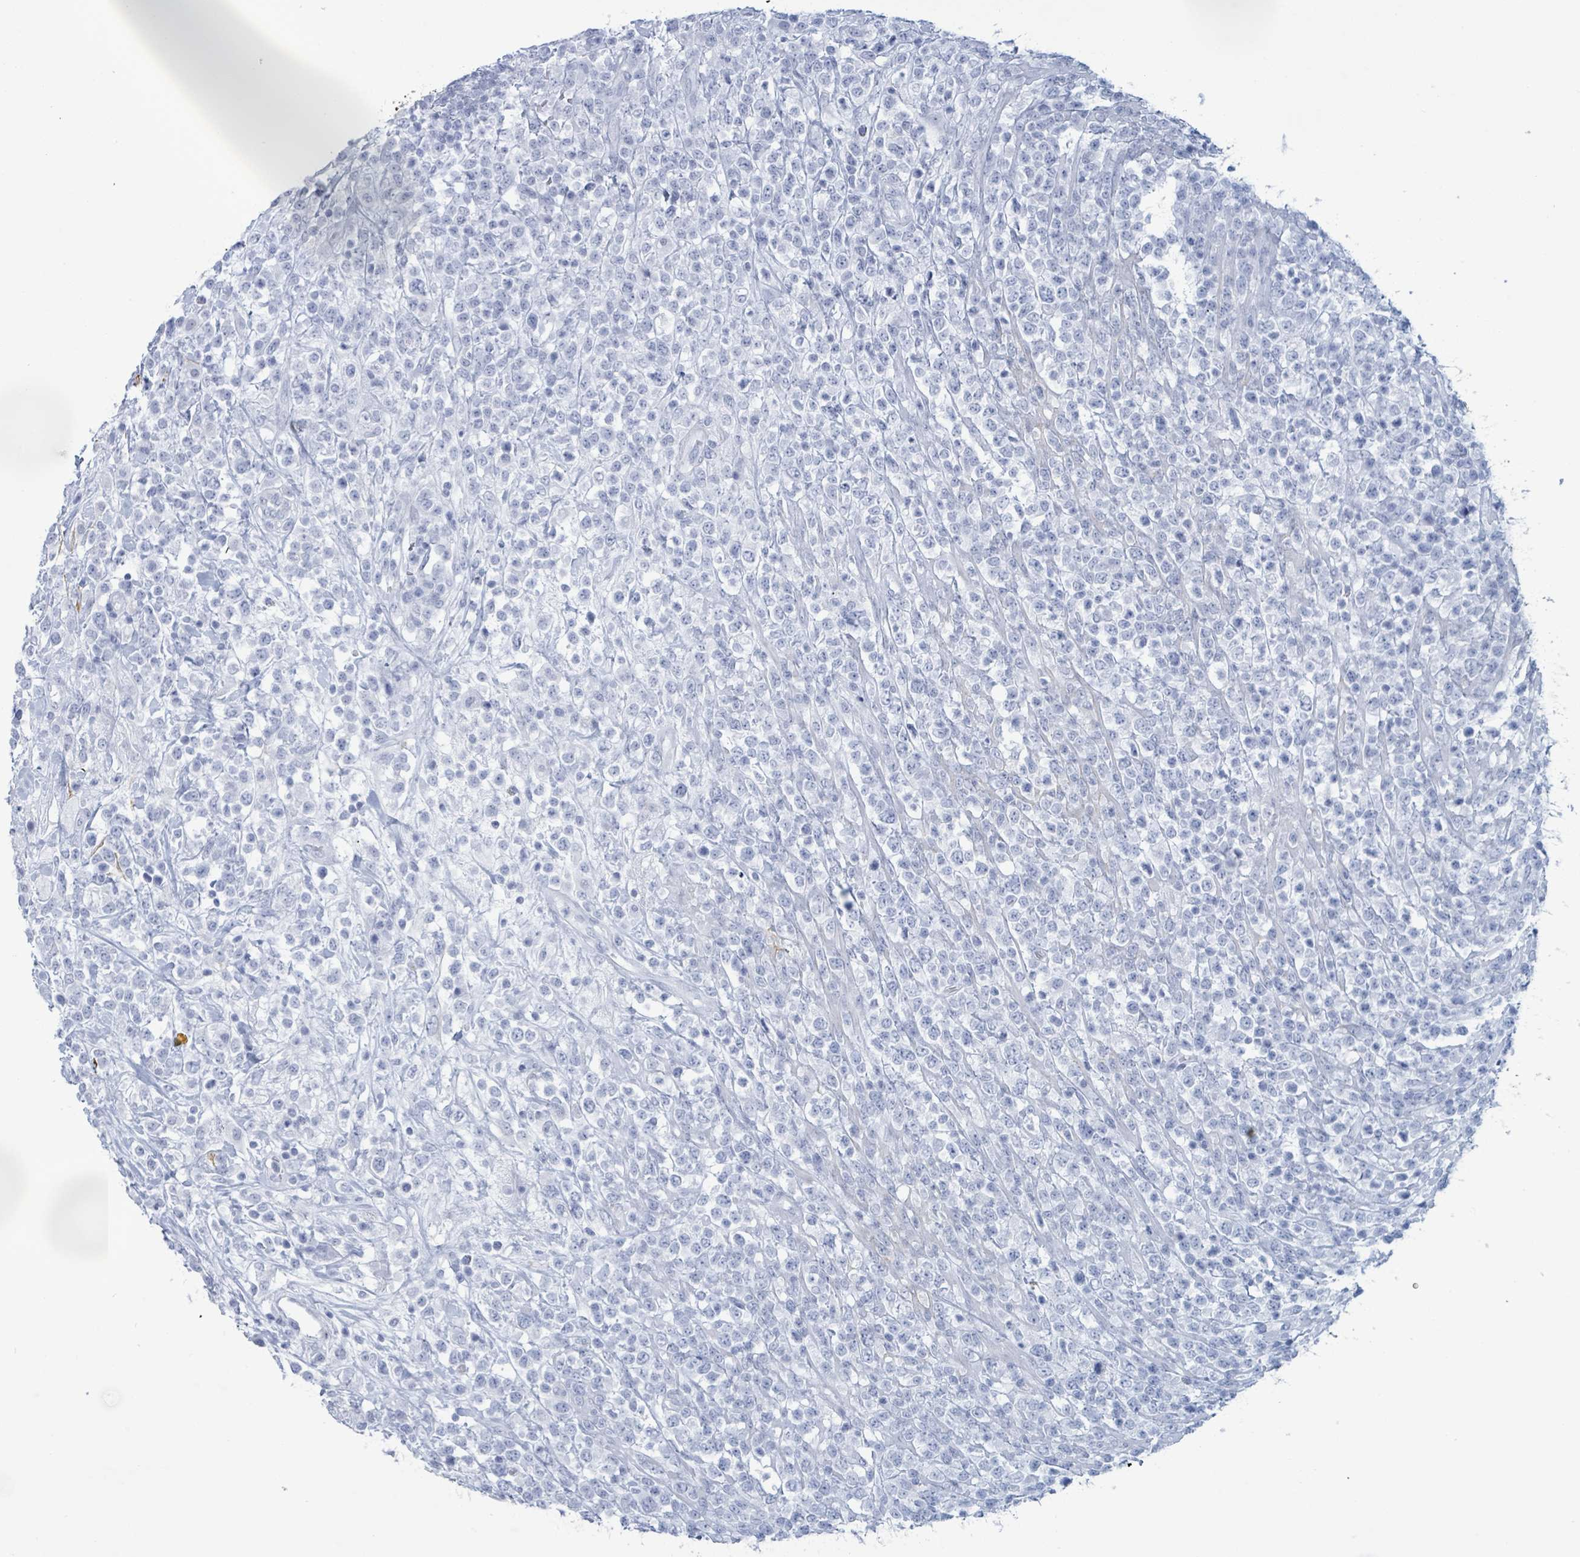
{"staining": {"intensity": "negative", "quantity": "none", "location": "none"}, "tissue": "lymphoma", "cell_type": "Tumor cells", "image_type": "cancer", "snomed": [{"axis": "morphology", "description": "Malignant lymphoma, non-Hodgkin's type, High grade"}, {"axis": "topography", "description": "Colon"}], "caption": "This is an immunohistochemistry (IHC) histopathology image of lymphoma. There is no positivity in tumor cells.", "gene": "KRT8", "patient": {"sex": "female", "age": 53}}